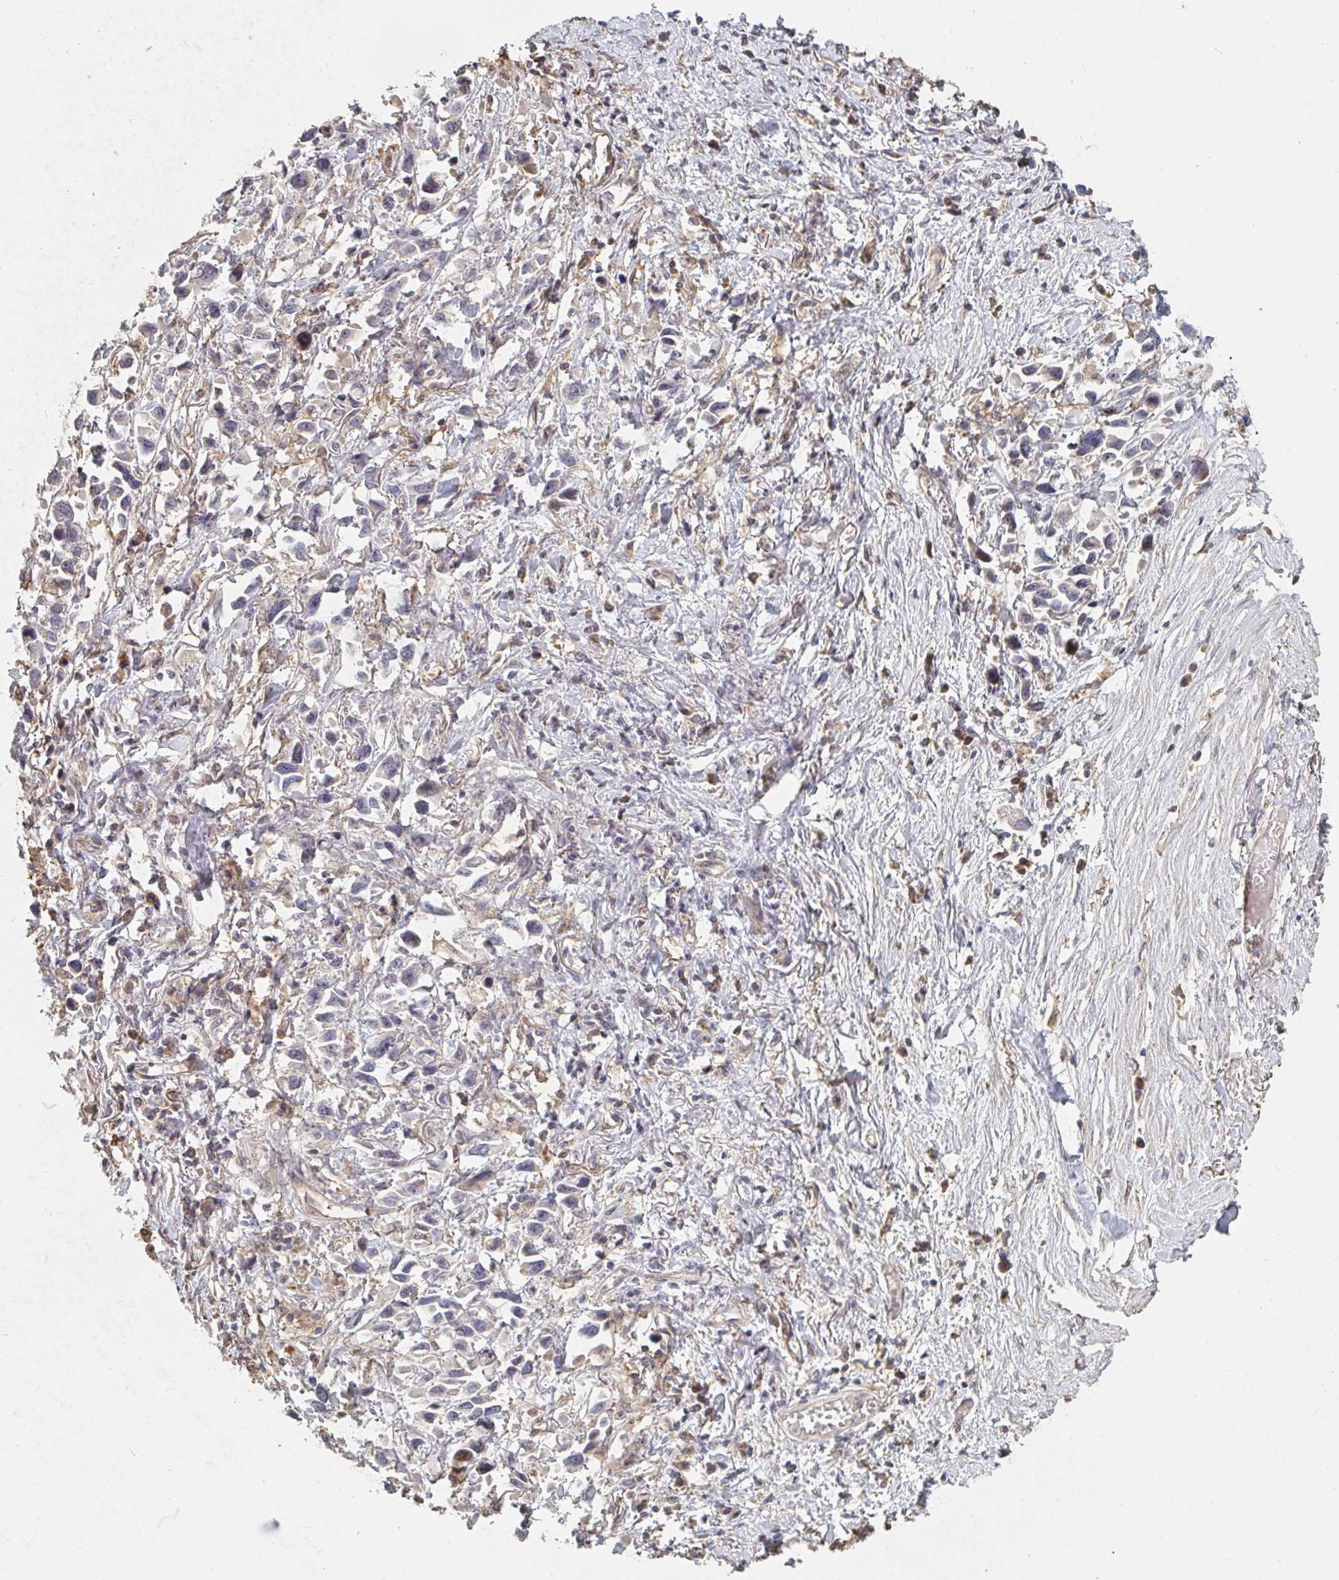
{"staining": {"intensity": "negative", "quantity": "none", "location": "none"}, "tissue": "stomach cancer", "cell_type": "Tumor cells", "image_type": "cancer", "snomed": [{"axis": "morphology", "description": "Adenocarcinoma, NOS"}, {"axis": "topography", "description": "Stomach"}], "caption": "IHC of human adenocarcinoma (stomach) exhibits no positivity in tumor cells.", "gene": "PTEN", "patient": {"sex": "female", "age": 81}}